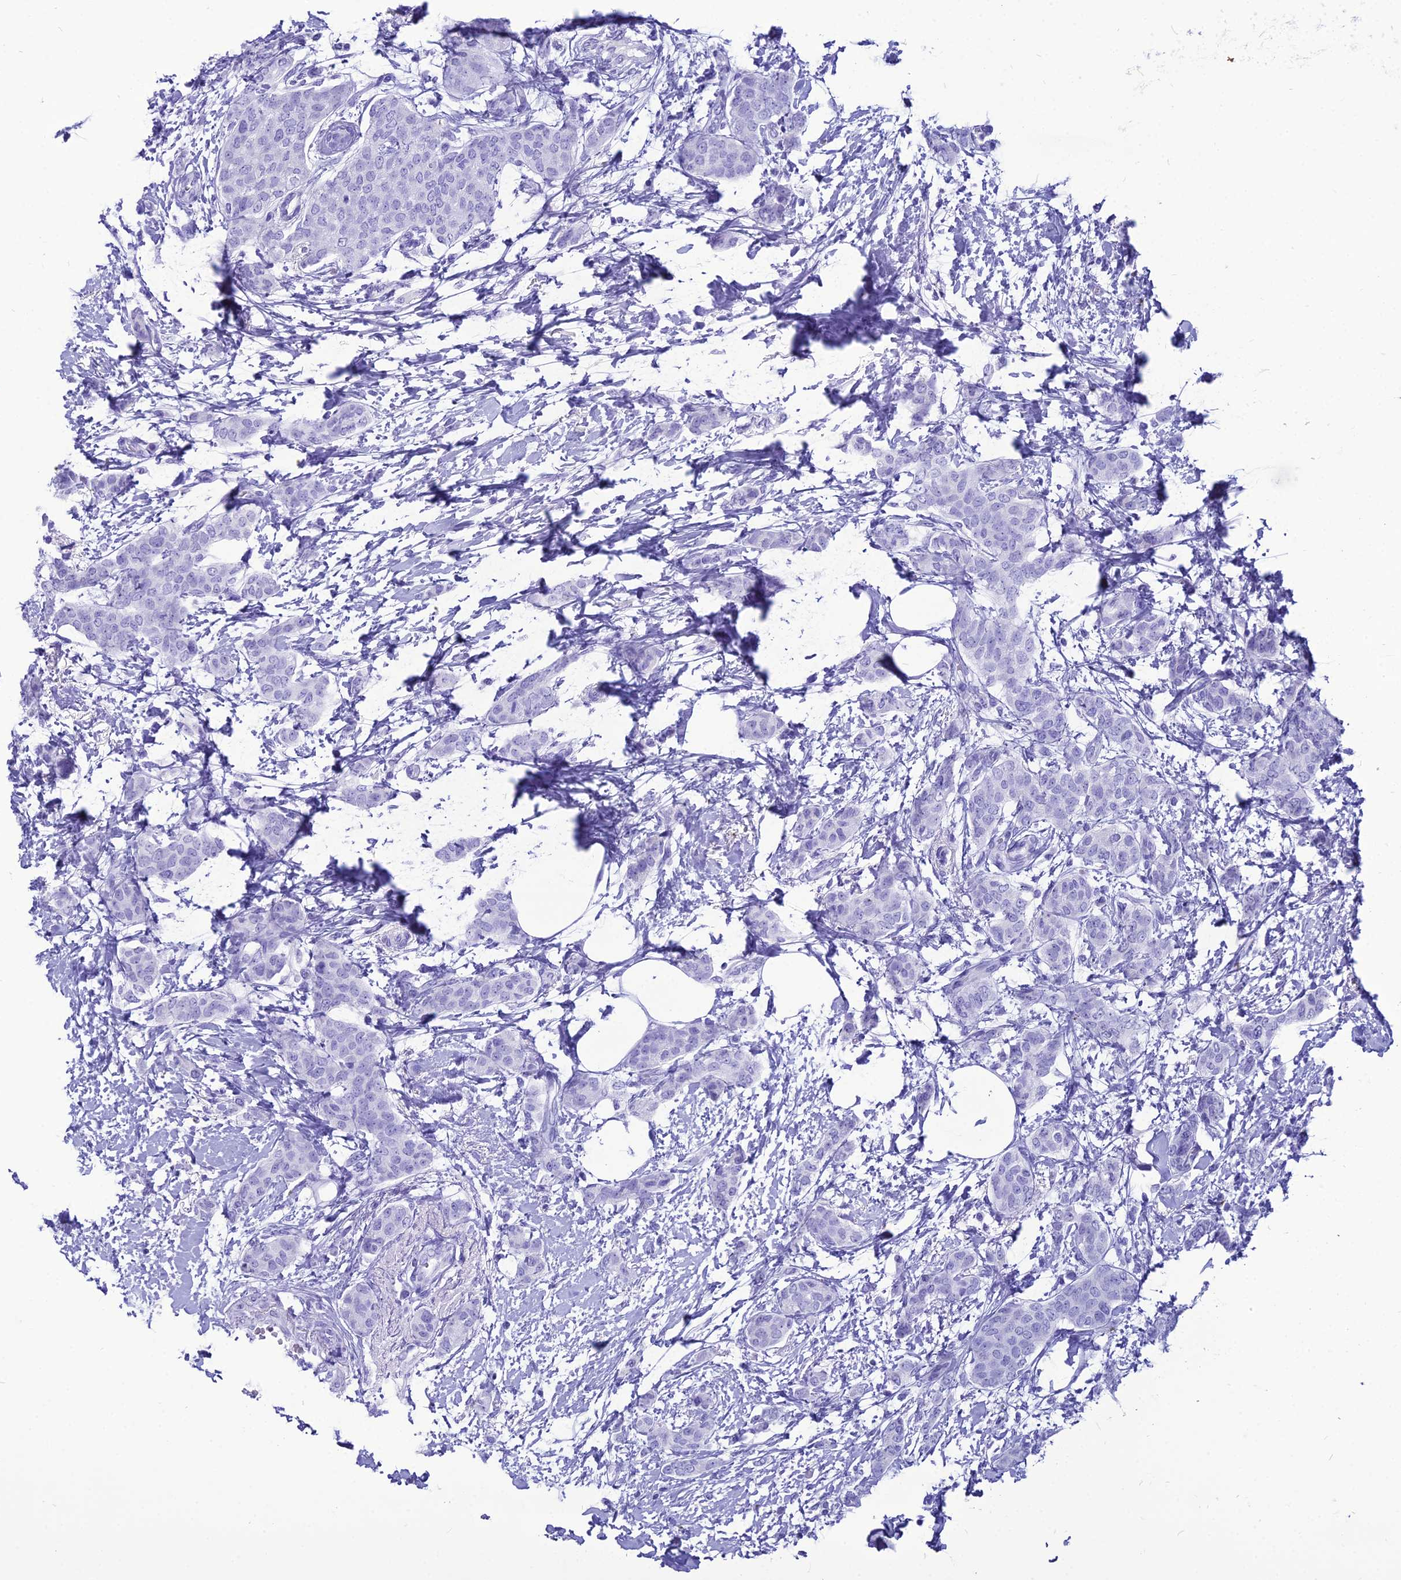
{"staining": {"intensity": "negative", "quantity": "none", "location": "none"}, "tissue": "breast cancer", "cell_type": "Tumor cells", "image_type": "cancer", "snomed": [{"axis": "morphology", "description": "Duct carcinoma"}, {"axis": "topography", "description": "Breast"}], "caption": "Immunohistochemistry (IHC) histopathology image of neoplastic tissue: breast cancer stained with DAB exhibits no significant protein positivity in tumor cells.", "gene": "PNMA5", "patient": {"sex": "female", "age": 72}}